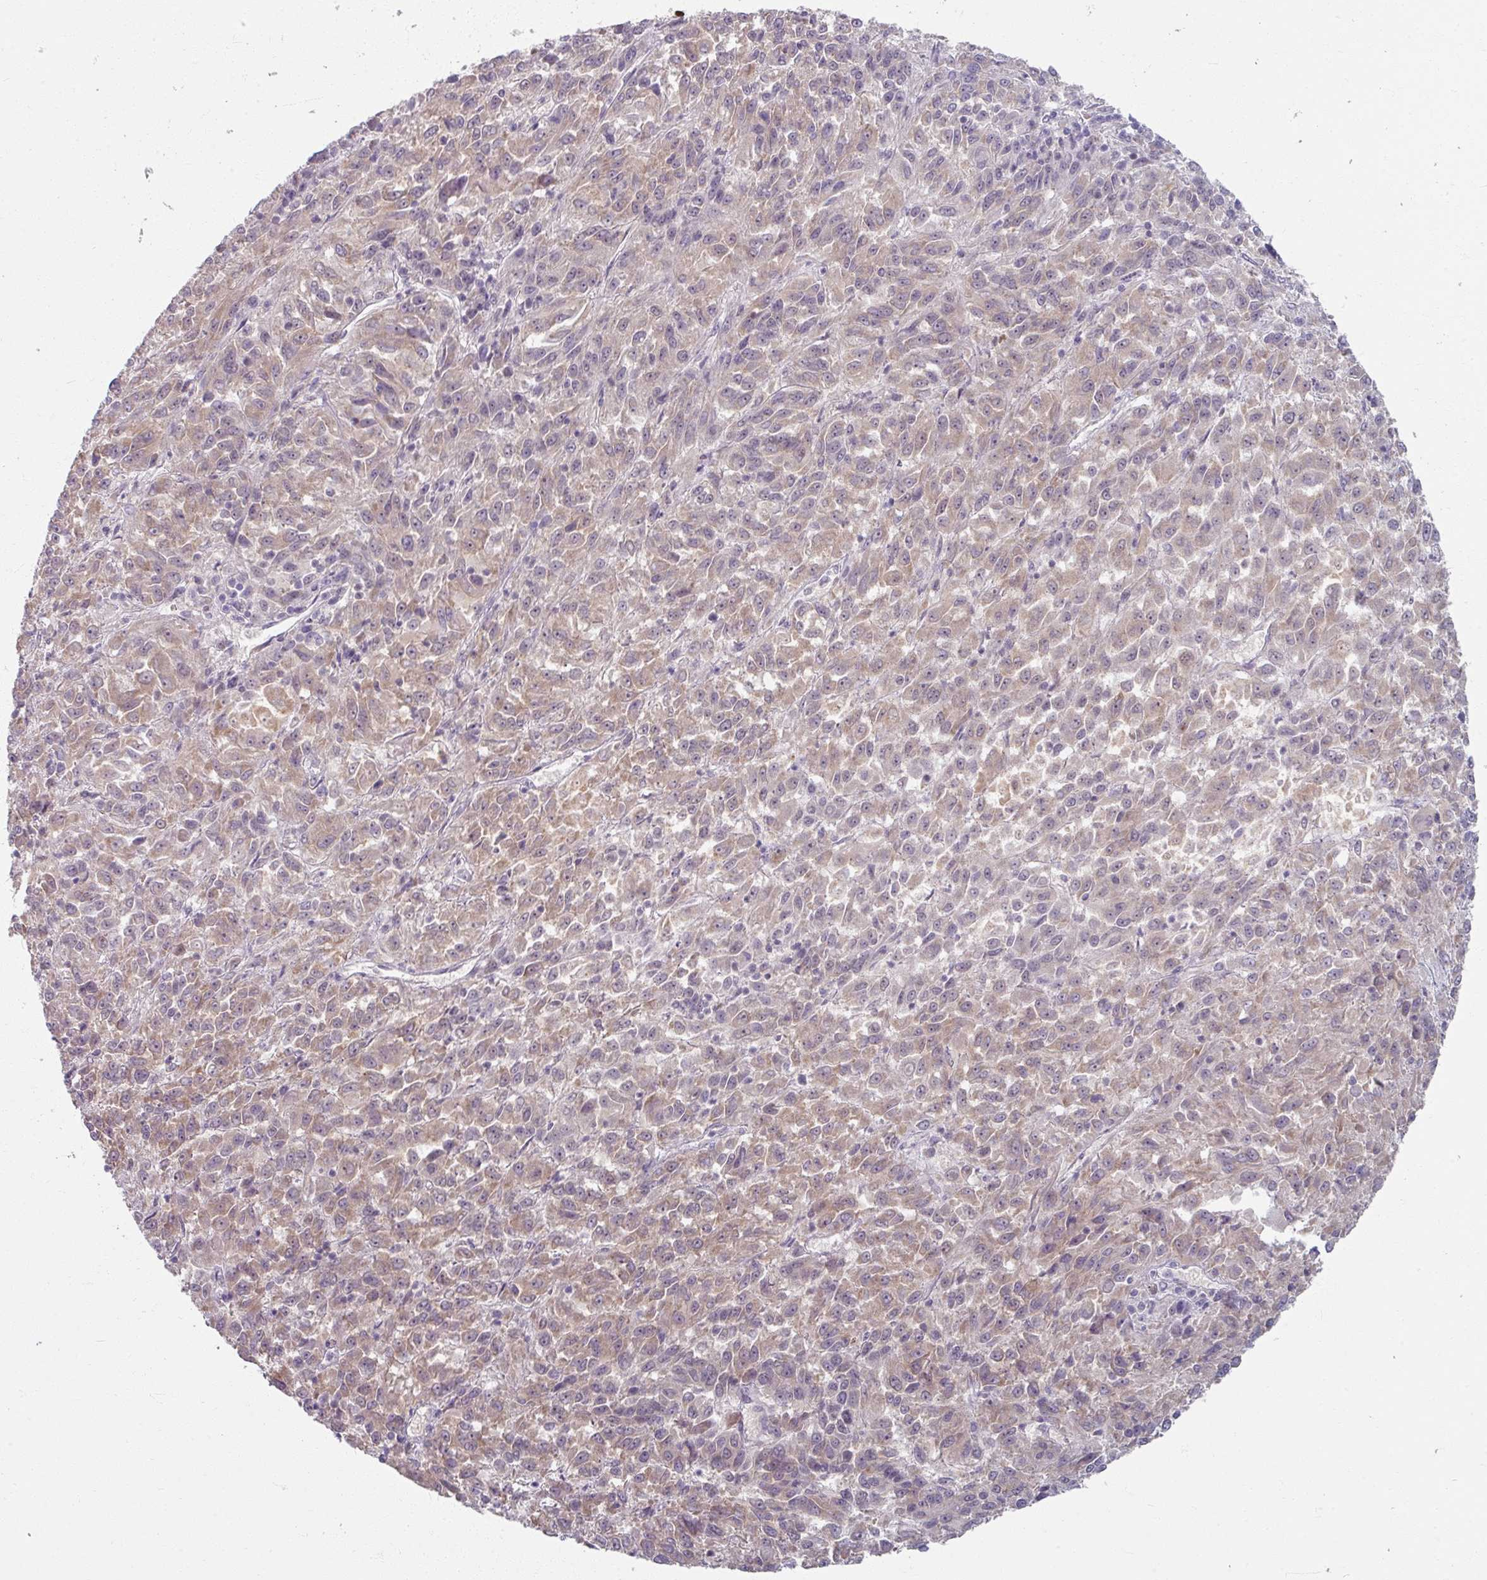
{"staining": {"intensity": "moderate", "quantity": "25%-75%", "location": "cytoplasmic/membranous"}, "tissue": "melanoma", "cell_type": "Tumor cells", "image_type": "cancer", "snomed": [{"axis": "morphology", "description": "Malignant melanoma, Metastatic site"}, {"axis": "topography", "description": "Lung"}], "caption": "Immunohistochemistry (IHC) of human malignant melanoma (metastatic site) displays medium levels of moderate cytoplasmic/membranous expression in about 25%-75% of tumor cells.", "gene": "KMT5C", "patient": {"sex": "male", "age": 64}}